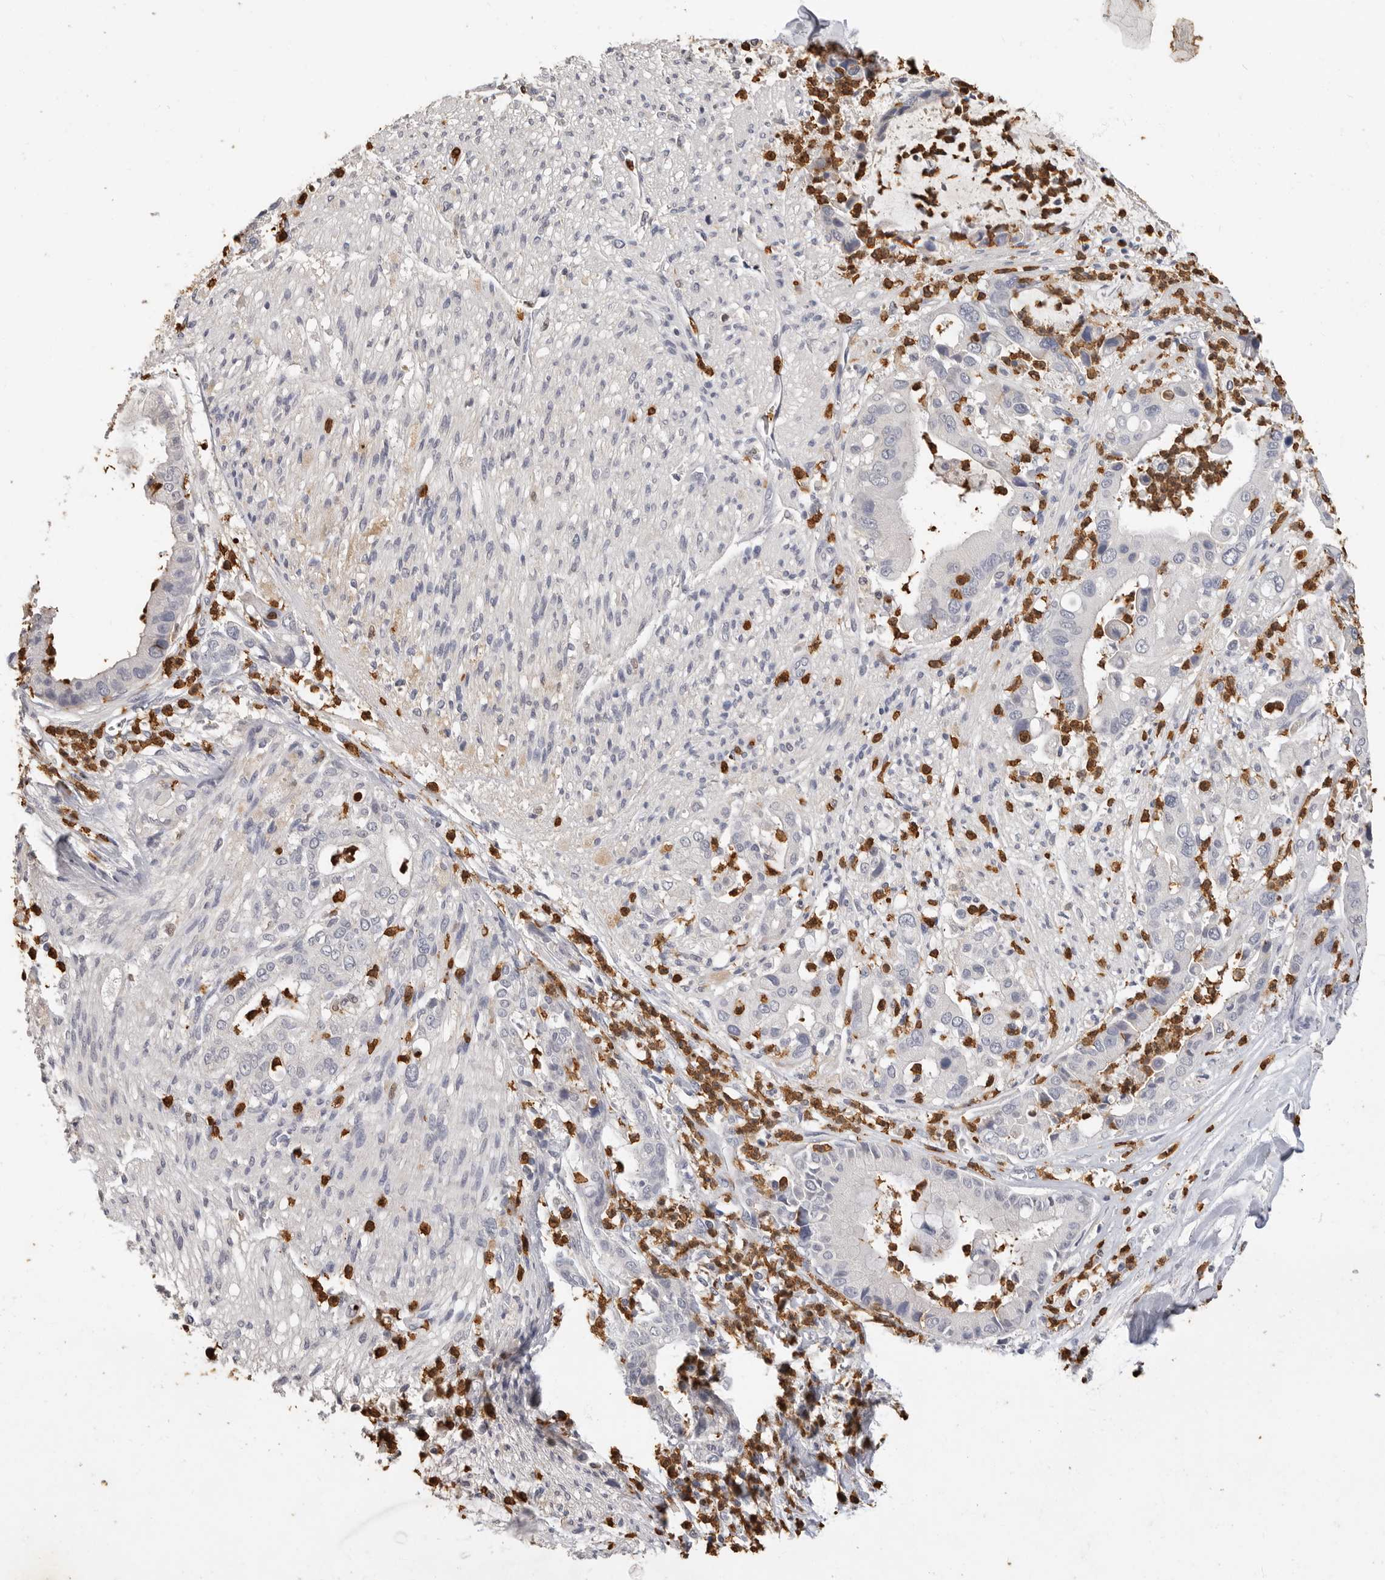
{"staining": {"intensity": "negative", "quantity": "none", "location": "none"}, "tissue": "liver cancer", "cell_type": "Tumor cells", "image_type": "cancer", "snomed": [{"axis": "morphology", "description": "Cholangiocarcinoma"}, {"axis": "topography", "description": "Liver"}], "caption": "This image is of liver cholangiocarcinoma stained with IHC to label a protein in brown with the nuclei are counter-stained blue. There is no staining in tumor cells.", "gene": "LTBR", "patient": {"sex": "female", "age": 54}}